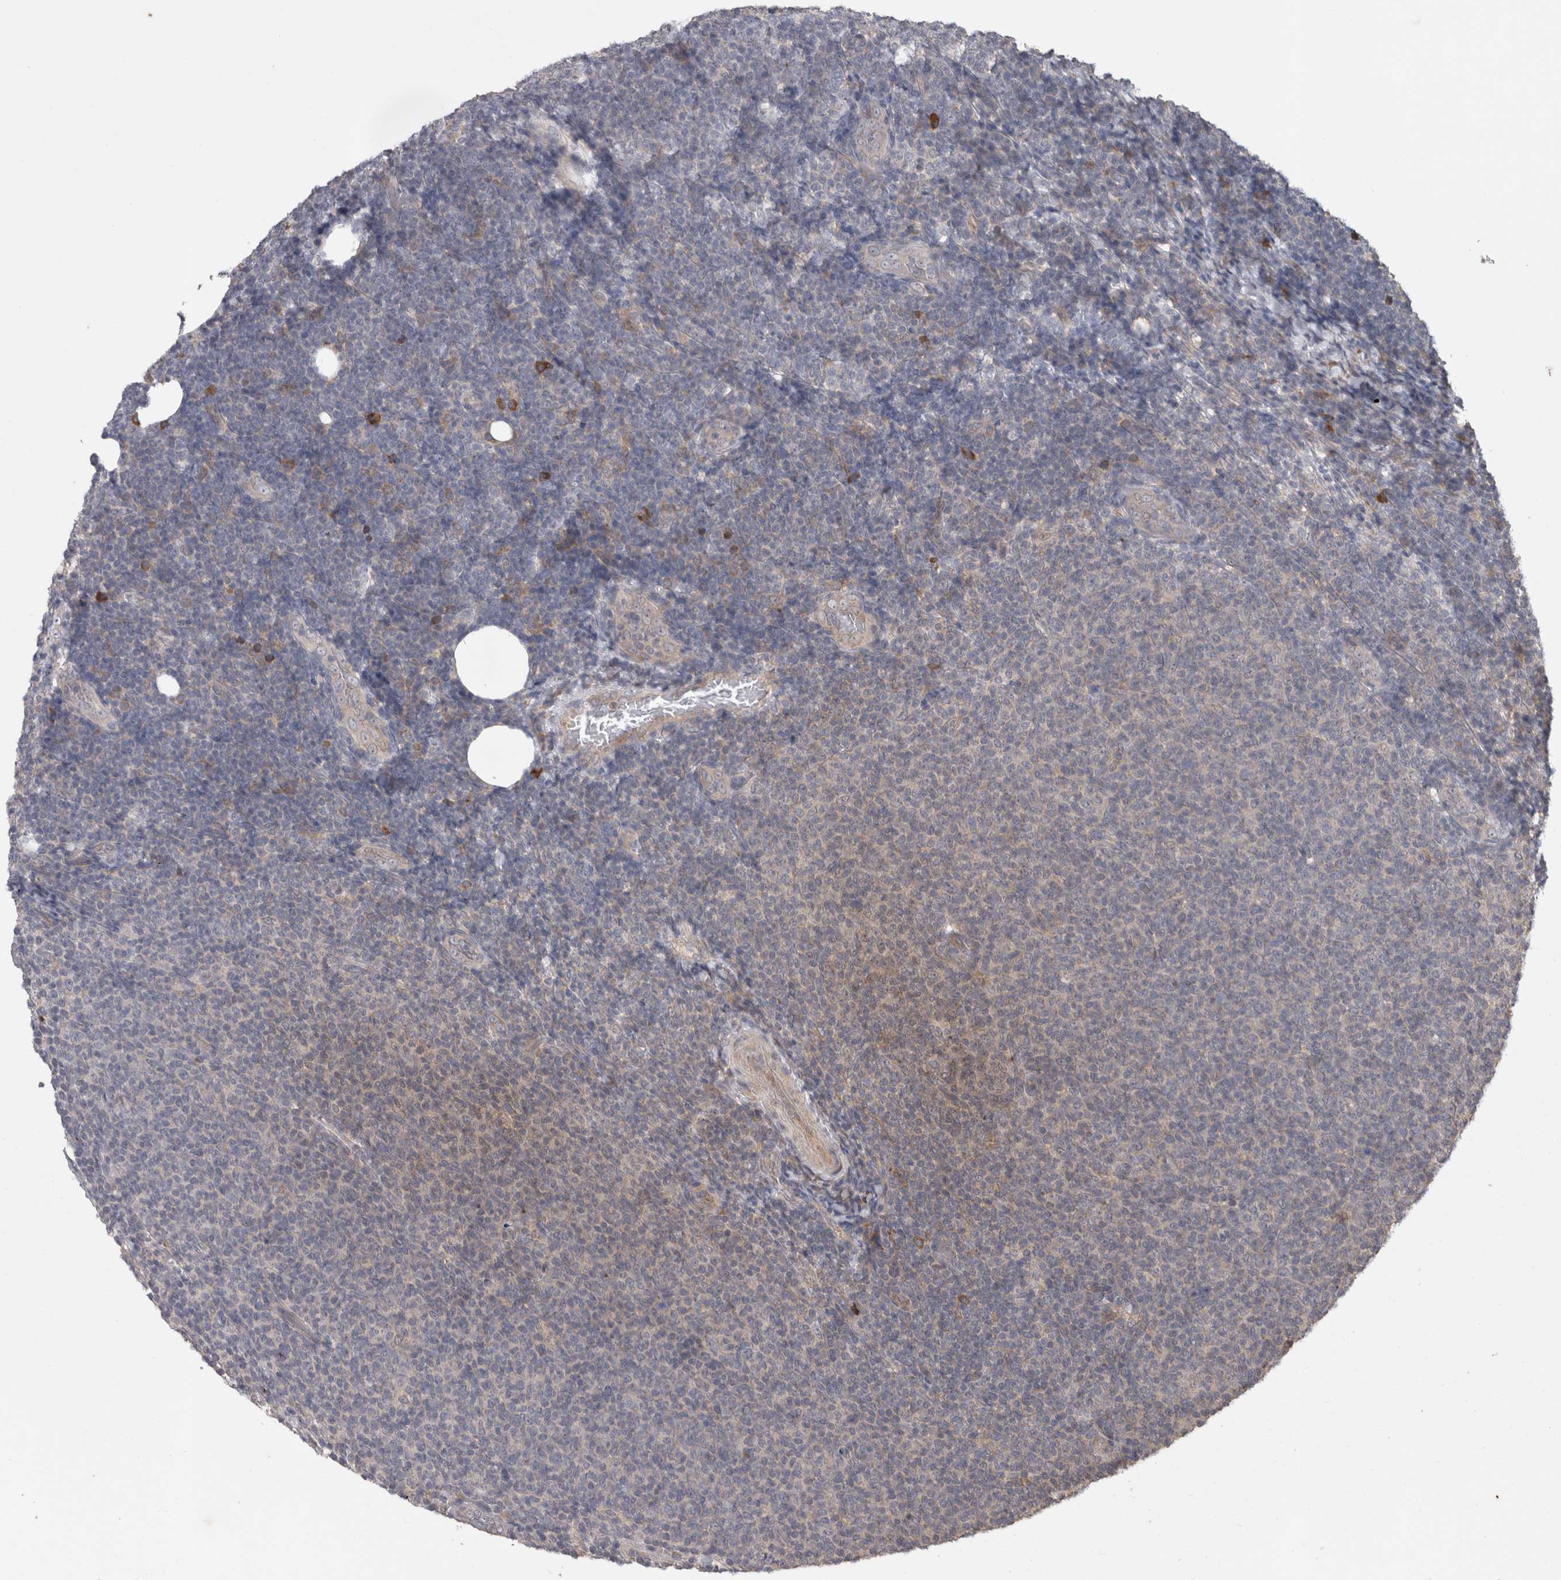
{"staining": {"intensity": "weak", "quantity": "<25%", "location": "cytoplasmic/membranous"}, "tissue": "lymphoma", "cell_type": "Tumor cells", "image_type": "cancer", "snomed": [{"axis": "morphology", "description": "Malignant lymphoma, non-Hodgkin's type, Low grade"}, {"axis": "topography", "description": "Lymph node"}], "caption": "Human low-grade malignant lymphoma, non-Hodgkin's type stained for a protein using immunohistochemistry displays no expression in tumor cells.", "gene": "TBCE", "patient": {"sex": "male", "age": 66}}